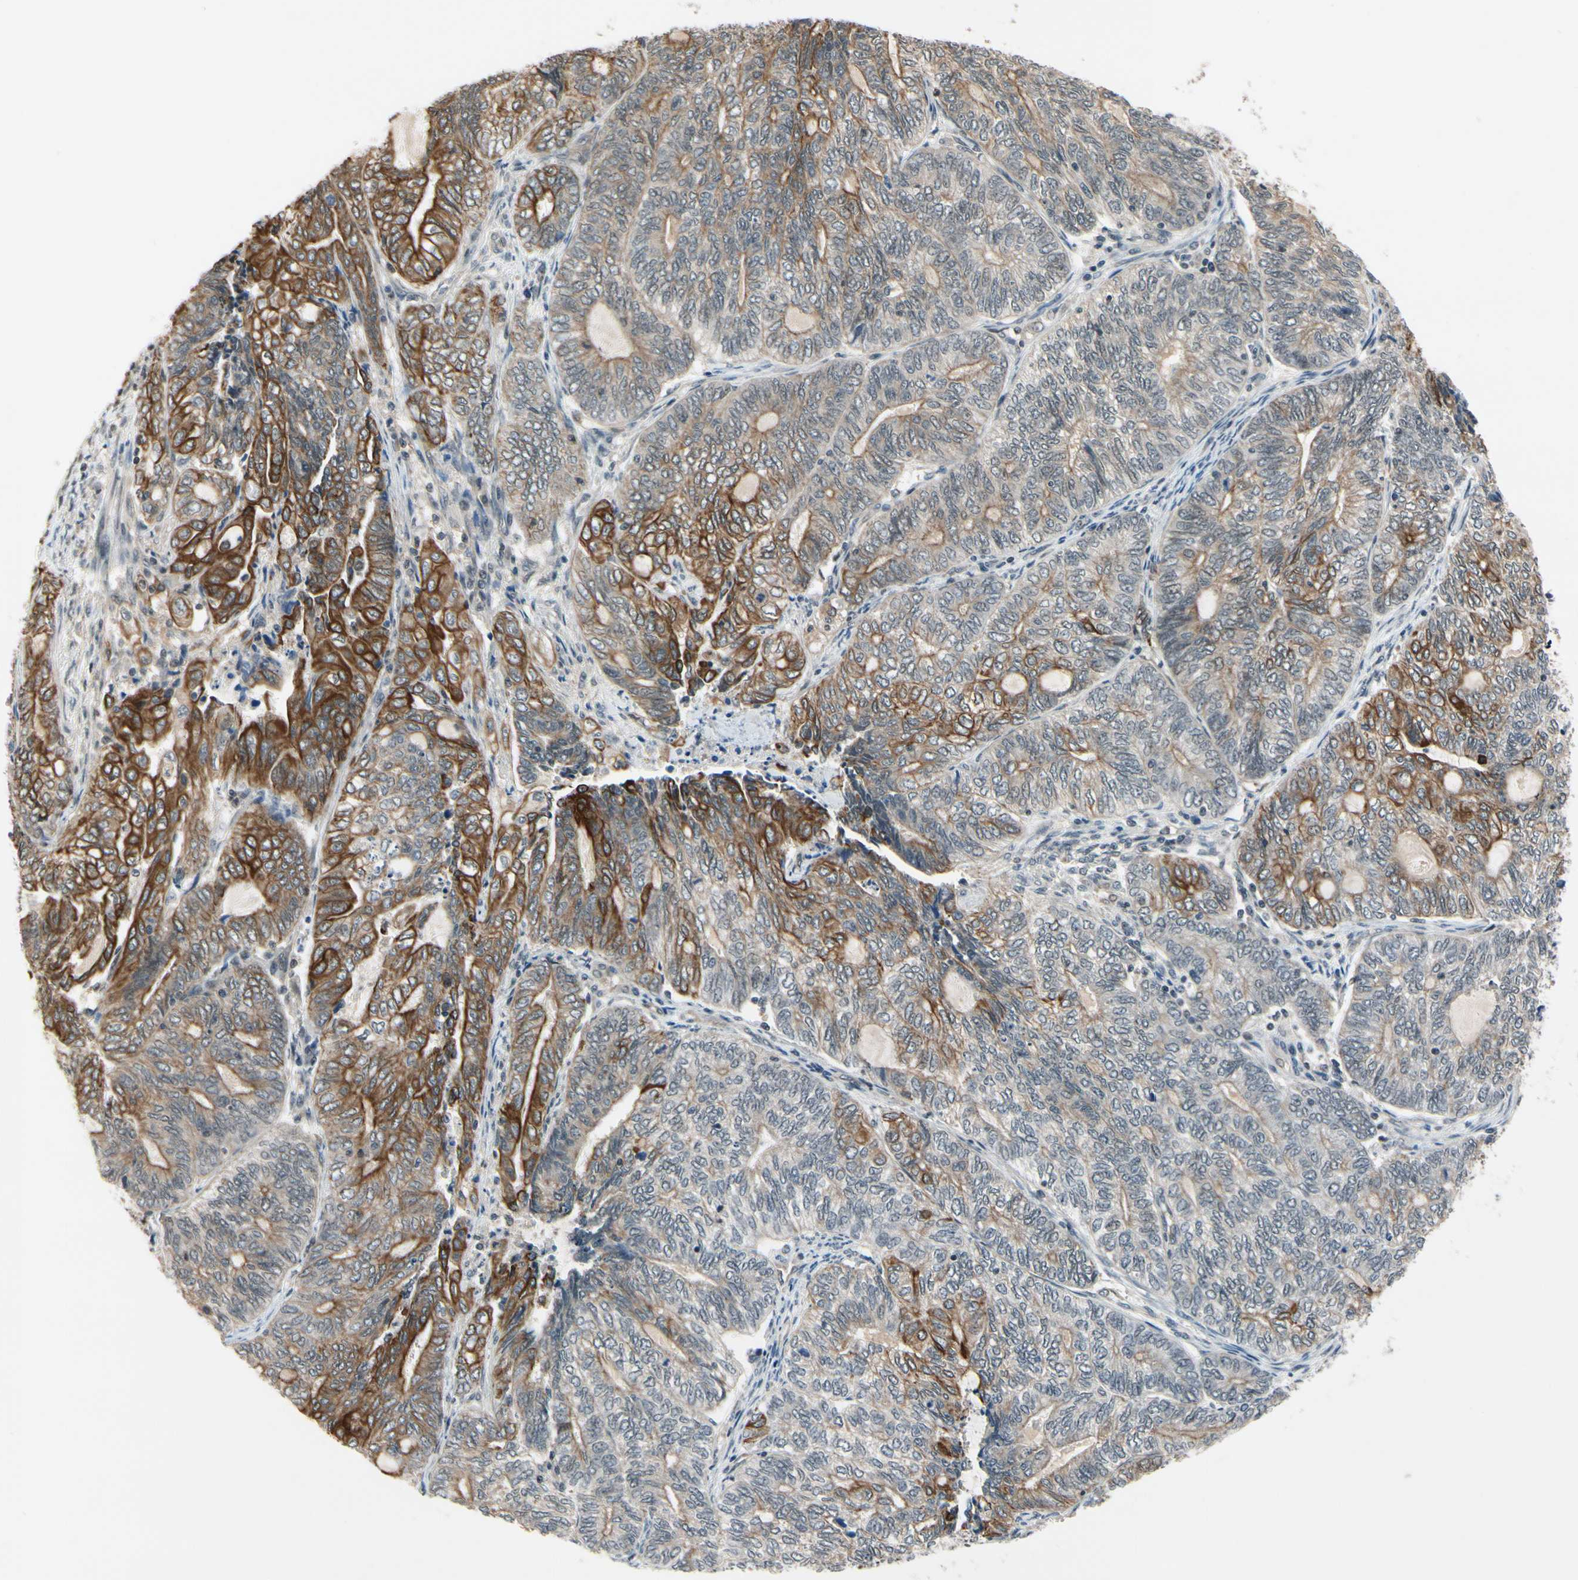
{"staining": {"intensity": "strong", "quantity": "25%-75%", "location": "cytoplasmic/membranous"}, "tissue": "endometrial cancer", "cell_type": "Tumor cells", "image_type": "cancer", "snomed": [{"axis": "morphology", "description": "Adenocarcinoma, NOS"}, {"axis": "topography", "description": "Uterus"}, {"axis": "topography", "description": "Endometrium"}], "caption": "This micrograph exhibits immunohistochemistry staining of endometrial adenocarcinoma, with high strong cytoplasmic/membranous staining in approximately 25%-75% of tumor cells.", "gene": "TAF12", "patient": {"sex": "female", "age": 70}}